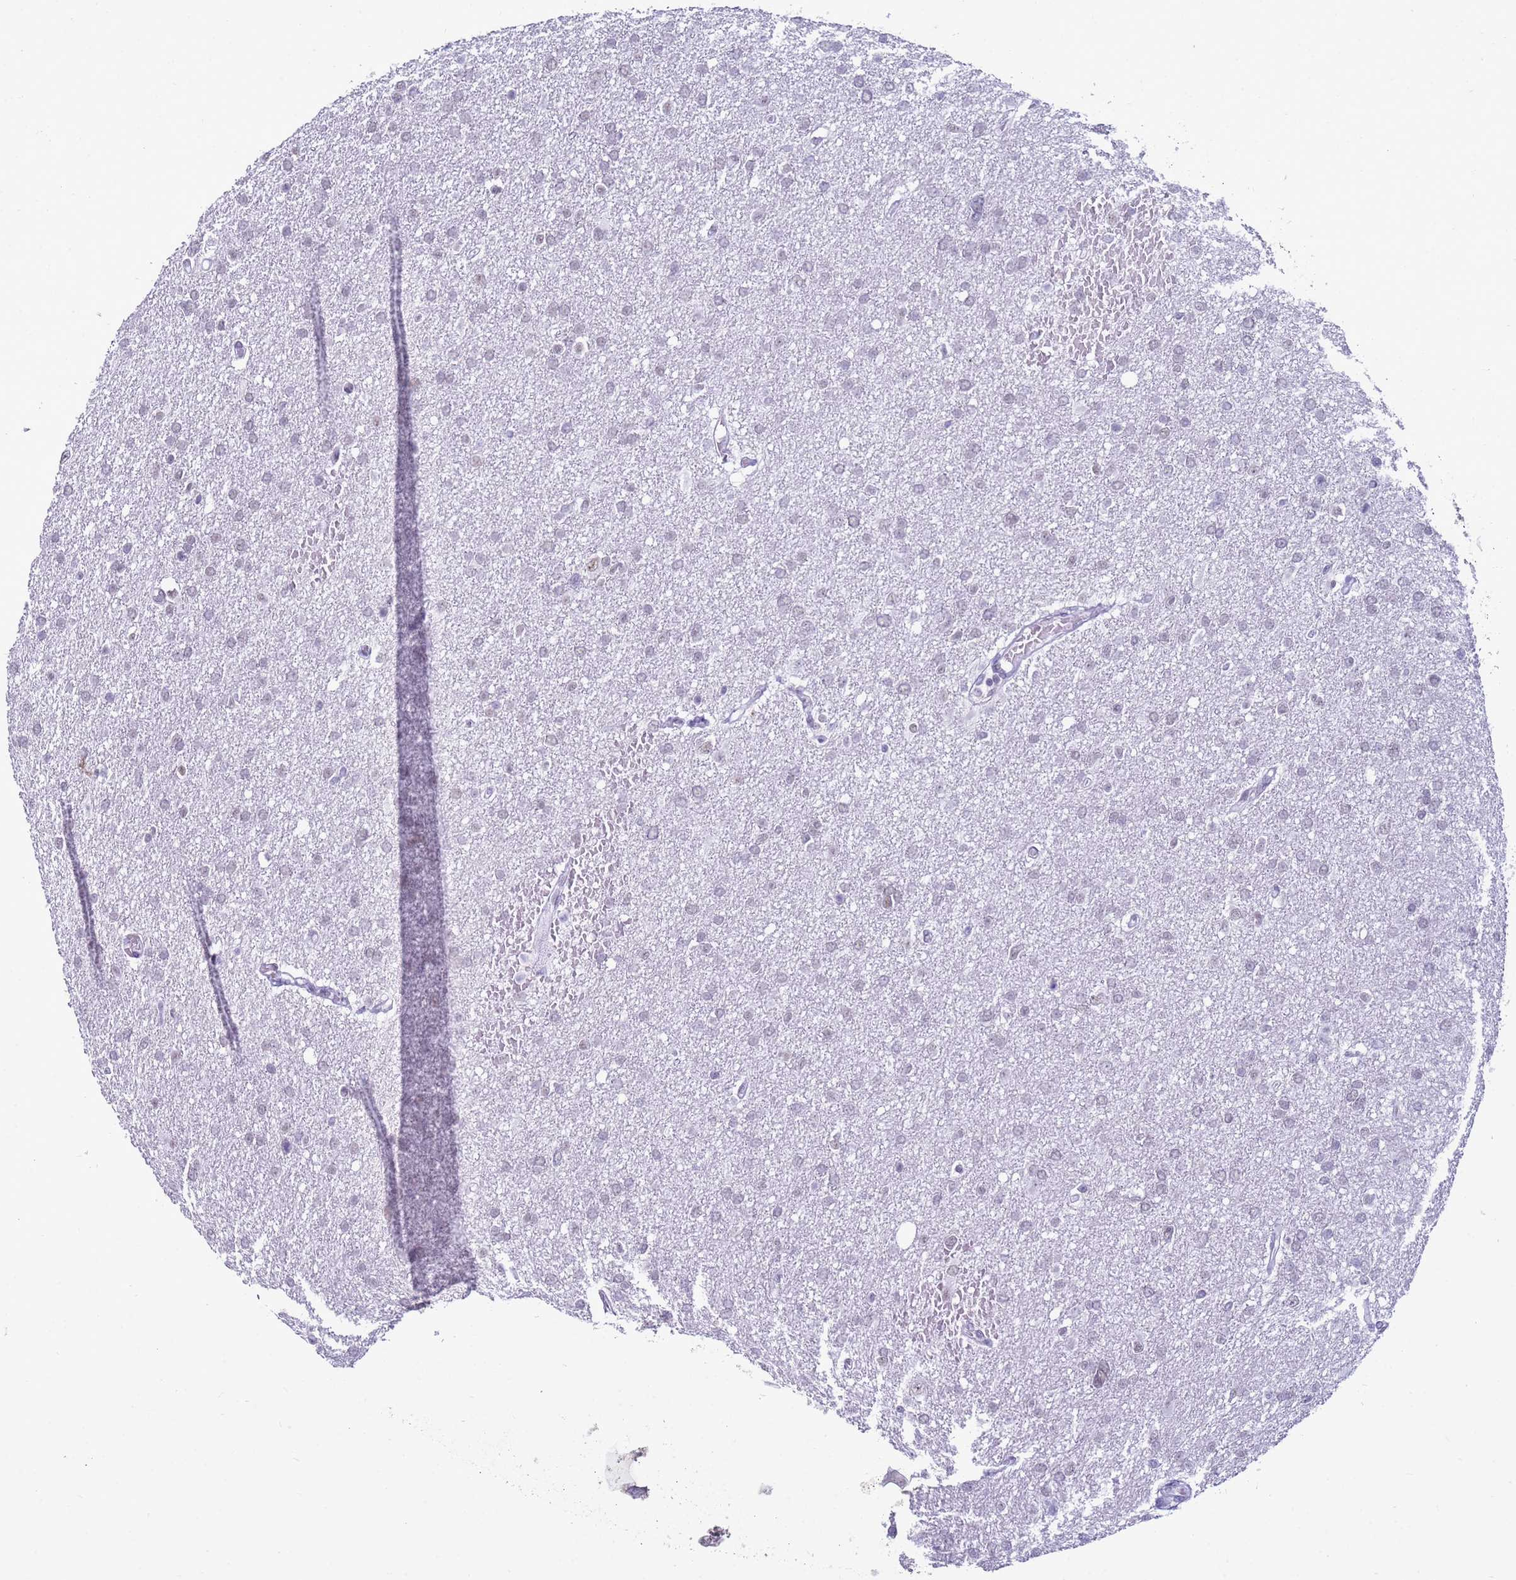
{"staining": {"intensity": "negative", "quantity": "none", "location": "none"}, "tissue": "glioma", "cell_type": "Tumor cells", "image_type": "cancer", "snomed": [{"axis": "morphology", "description": "Glioma, malignant, High grade"}, {"axis": "topography", "description": "Cerebral cortex"}], "caption": "Immunohistochemical staining of human glioma exhibits no significant positivity in tumor cells.", "gene": "DHX15", "patient": {"sex": "female", "age": 36}}